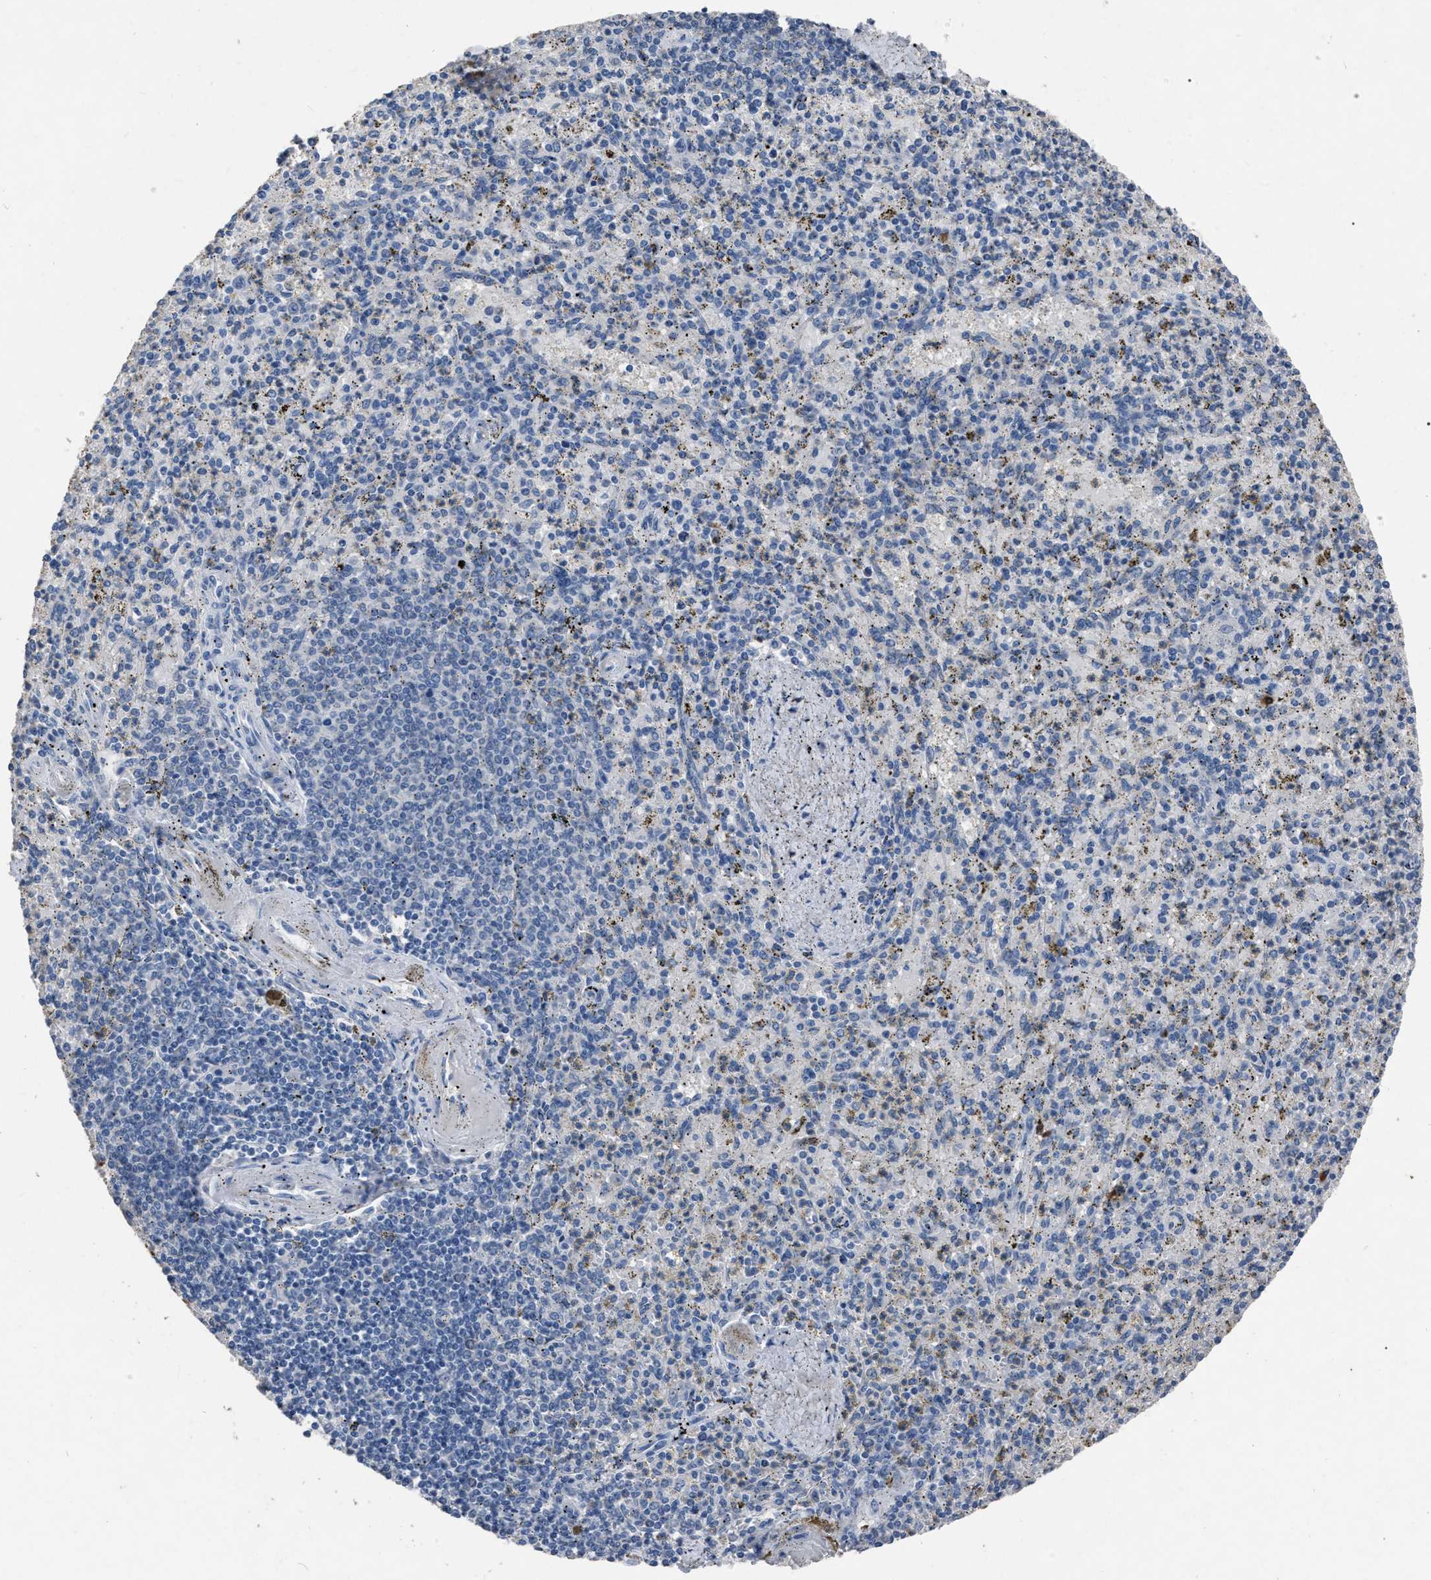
{"staining": {"intensity": "negative", "quantity": "none", "location": "none"}, "tissue": "spleen", "cell_type": "Cells in red pulp", "image_type": "normal", "snomed": [{"axis": "morphology", "description": "Normal tissue, NOS"}, {"axis": "topography", "description": "Spleen"}], "caption": "IHC of benign spleen demonstrates no expression in cells in red pulp.", "gene": "HABP2", "patient": {"sex": "male", "age": 72}}